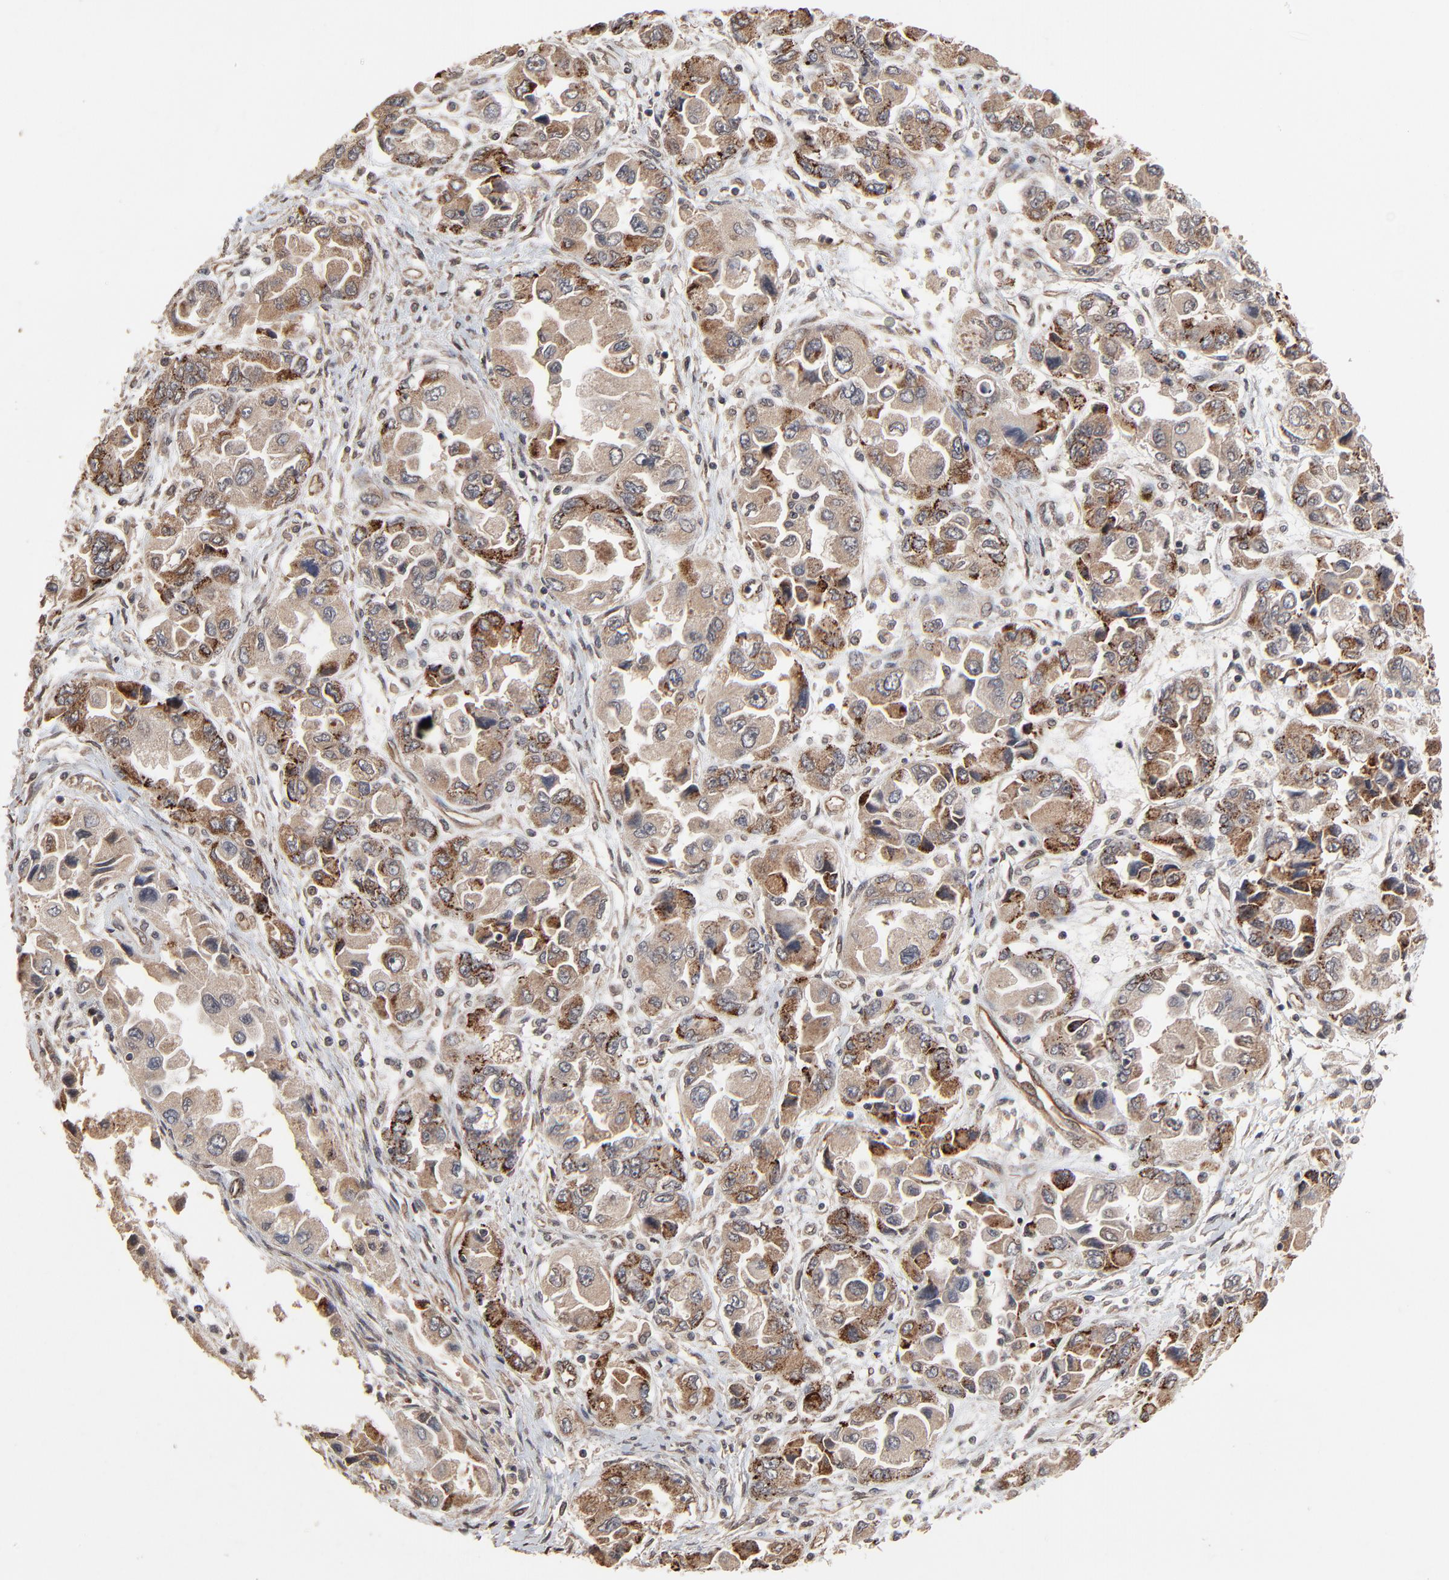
{"staining": {"intensity": "strong", "quantity": "<25%", "location": "cytoplasmic/membranous"}, "tissue": "ovarian cancer", "cell_type": "Tumor cells", "image_type": "cancer", "snomed": [{"axis": "morphology", "description": "Cystadenocarcinoma, serous, NOS"}, {"axis": "topography", "description": "Ovary"}], "caption": "About <25% of tumor cells in human ovarian cancer reveal strong cytoplasmic/membranous protein staining as visualized by brown immunohistochemical staining.", "gene": "FAM227A", "patient": {"sex": "female", "age": 84}}